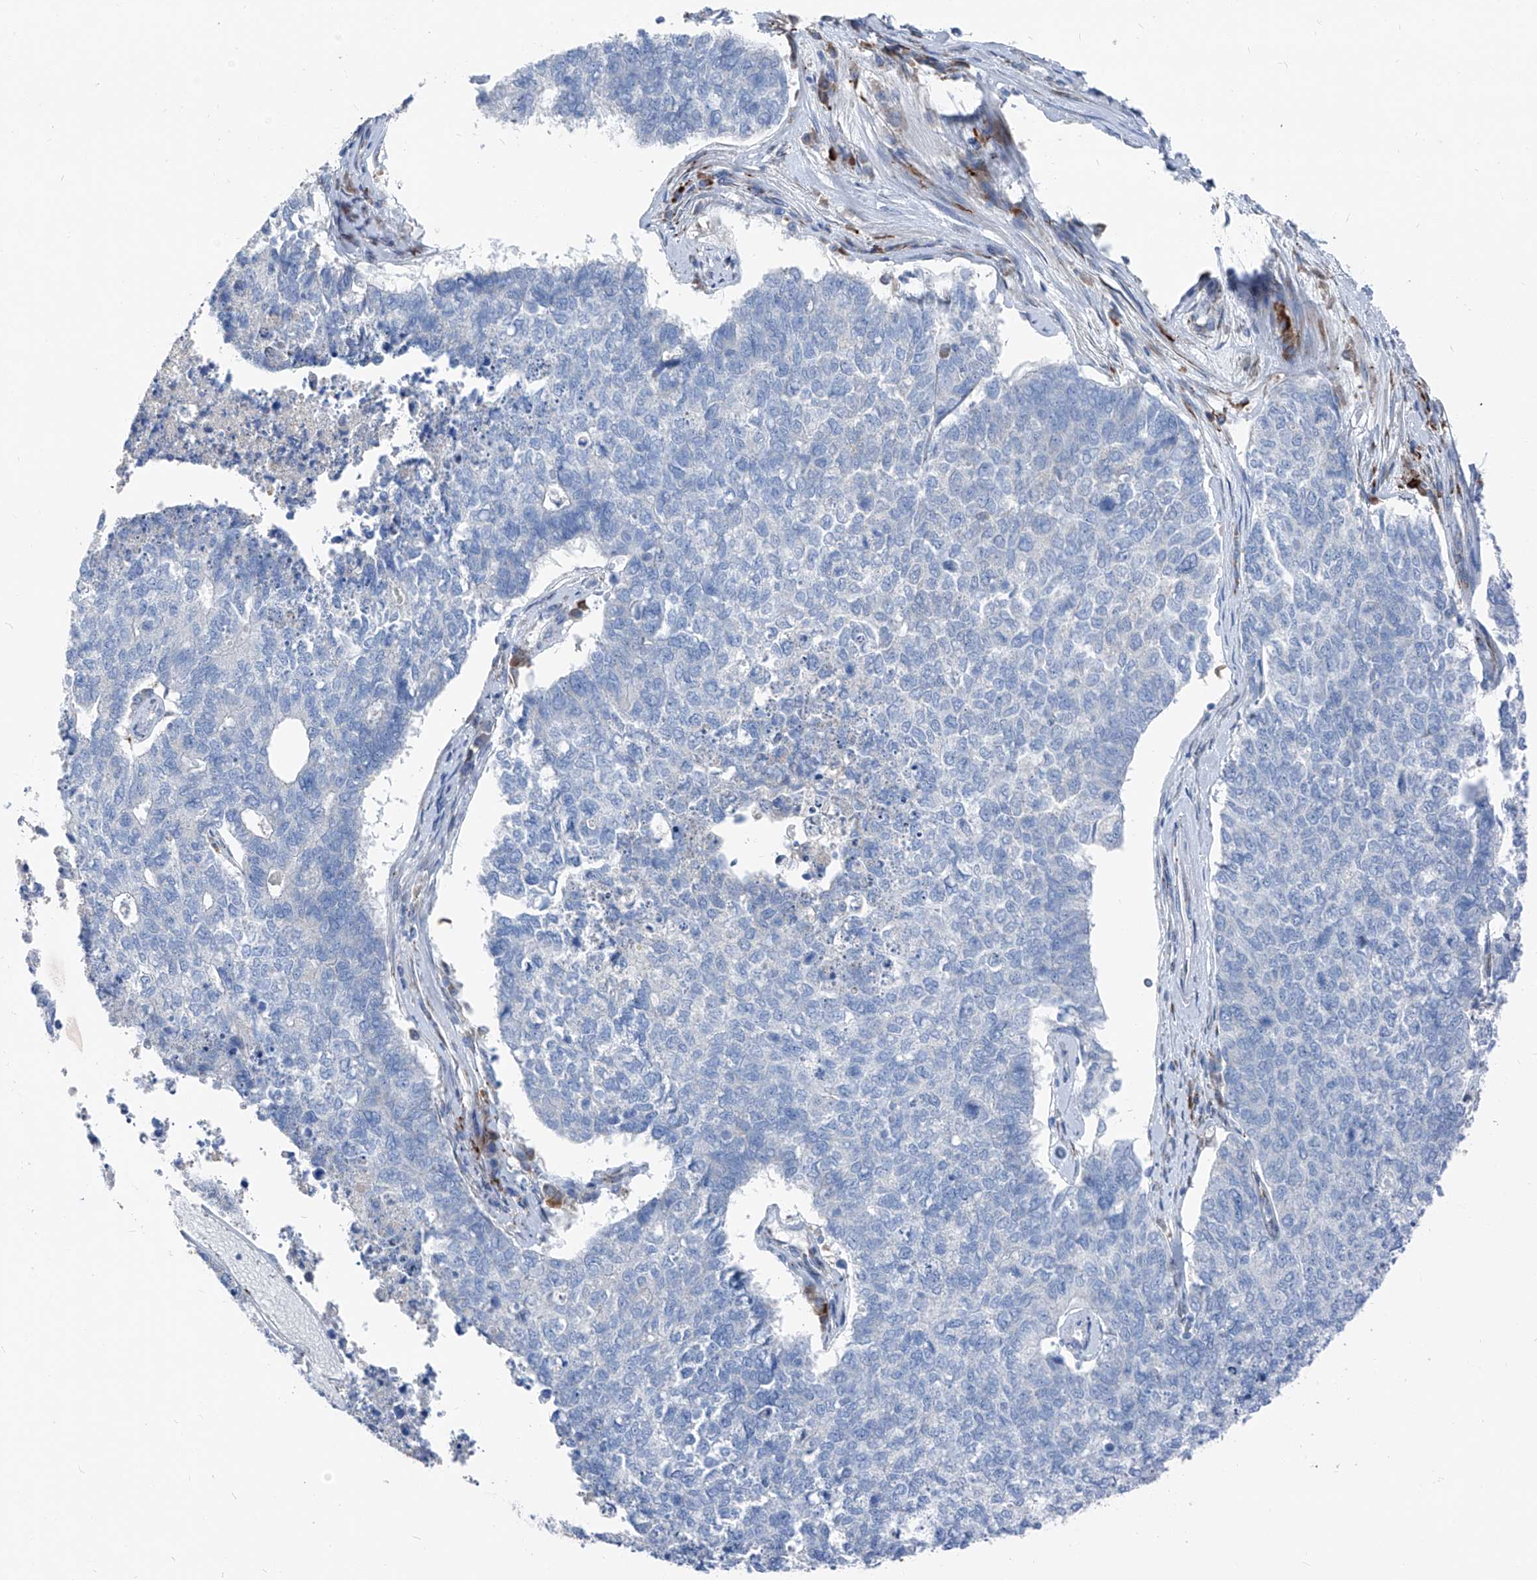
{"staining": {"intensity": "negative", "quantity": "none", "location": "none"}, "tissue": "cervical cancer", "cell_type": "Tumor cells", "image_type": "cancer", "snomed": [{"axis": "morphology", "description": "Squamous cell carcinoma, NOS"}, {"axis": "topography", "description": "Cervix"}], "caption": "Immunohistochemistry micrograph of cervical squamous cell carcinoma stained for a protein (brown), which shows no positivity in tumor cells.", "gene": "IFI27", "patient": {"sex": "female", "age": 63}}